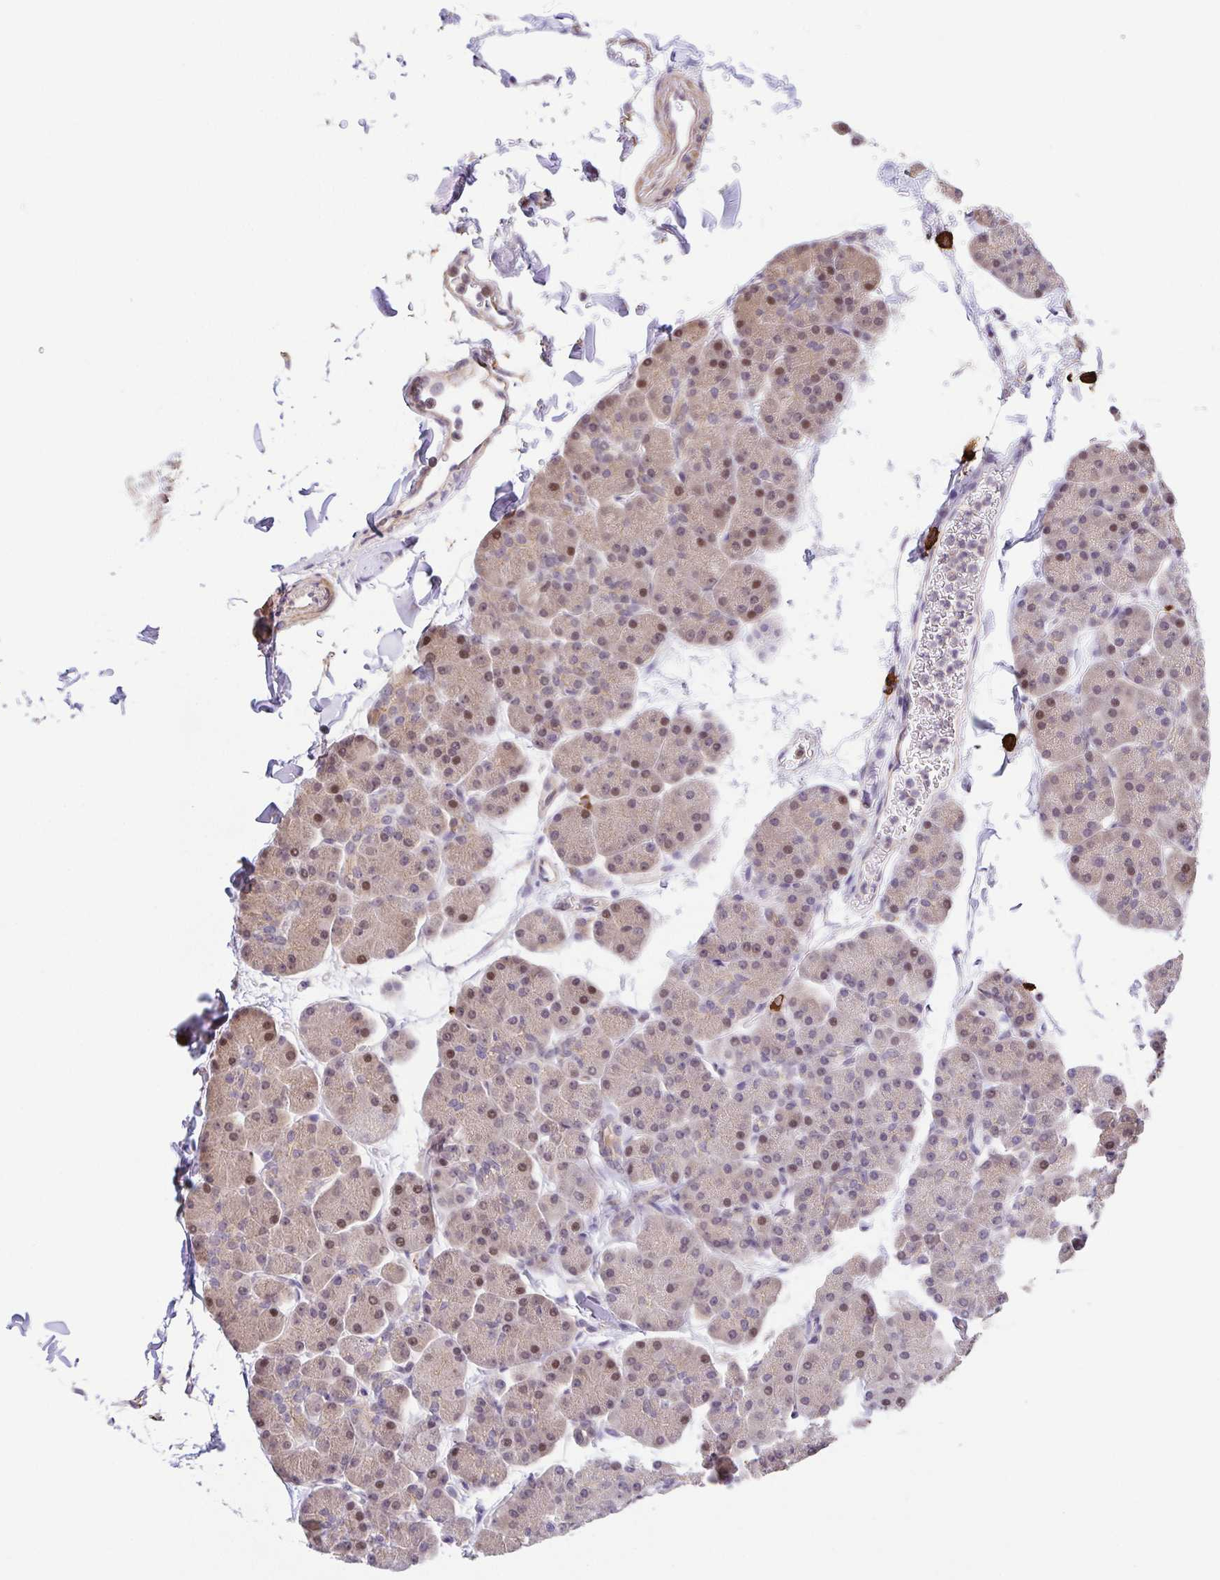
{"staining": {"intensity": "moderate", "quantity": "<25%", "location": "nuclear"}, "tissue": "pancreas", "cell_type": "Exocrine glandular cells", "image_type": "normal", "snomed": [{"axis": "morphology", "description": "Normal tissue, NOS"}, {"axis": "topography", "description": "Pancreas"}, {"axis": "topography", "description": "Peripheral nerve tissue"}], "caption": "Benign pancreas displays moderate nuclear positivity in approximately <25% of exocrine glandular cells, visualized by immunohistochemistry. (DAB = brown stain, brightfield microscopy at high magnification).", "gene": "PREPL", "patient": {"sex": "male", "age": 54}}